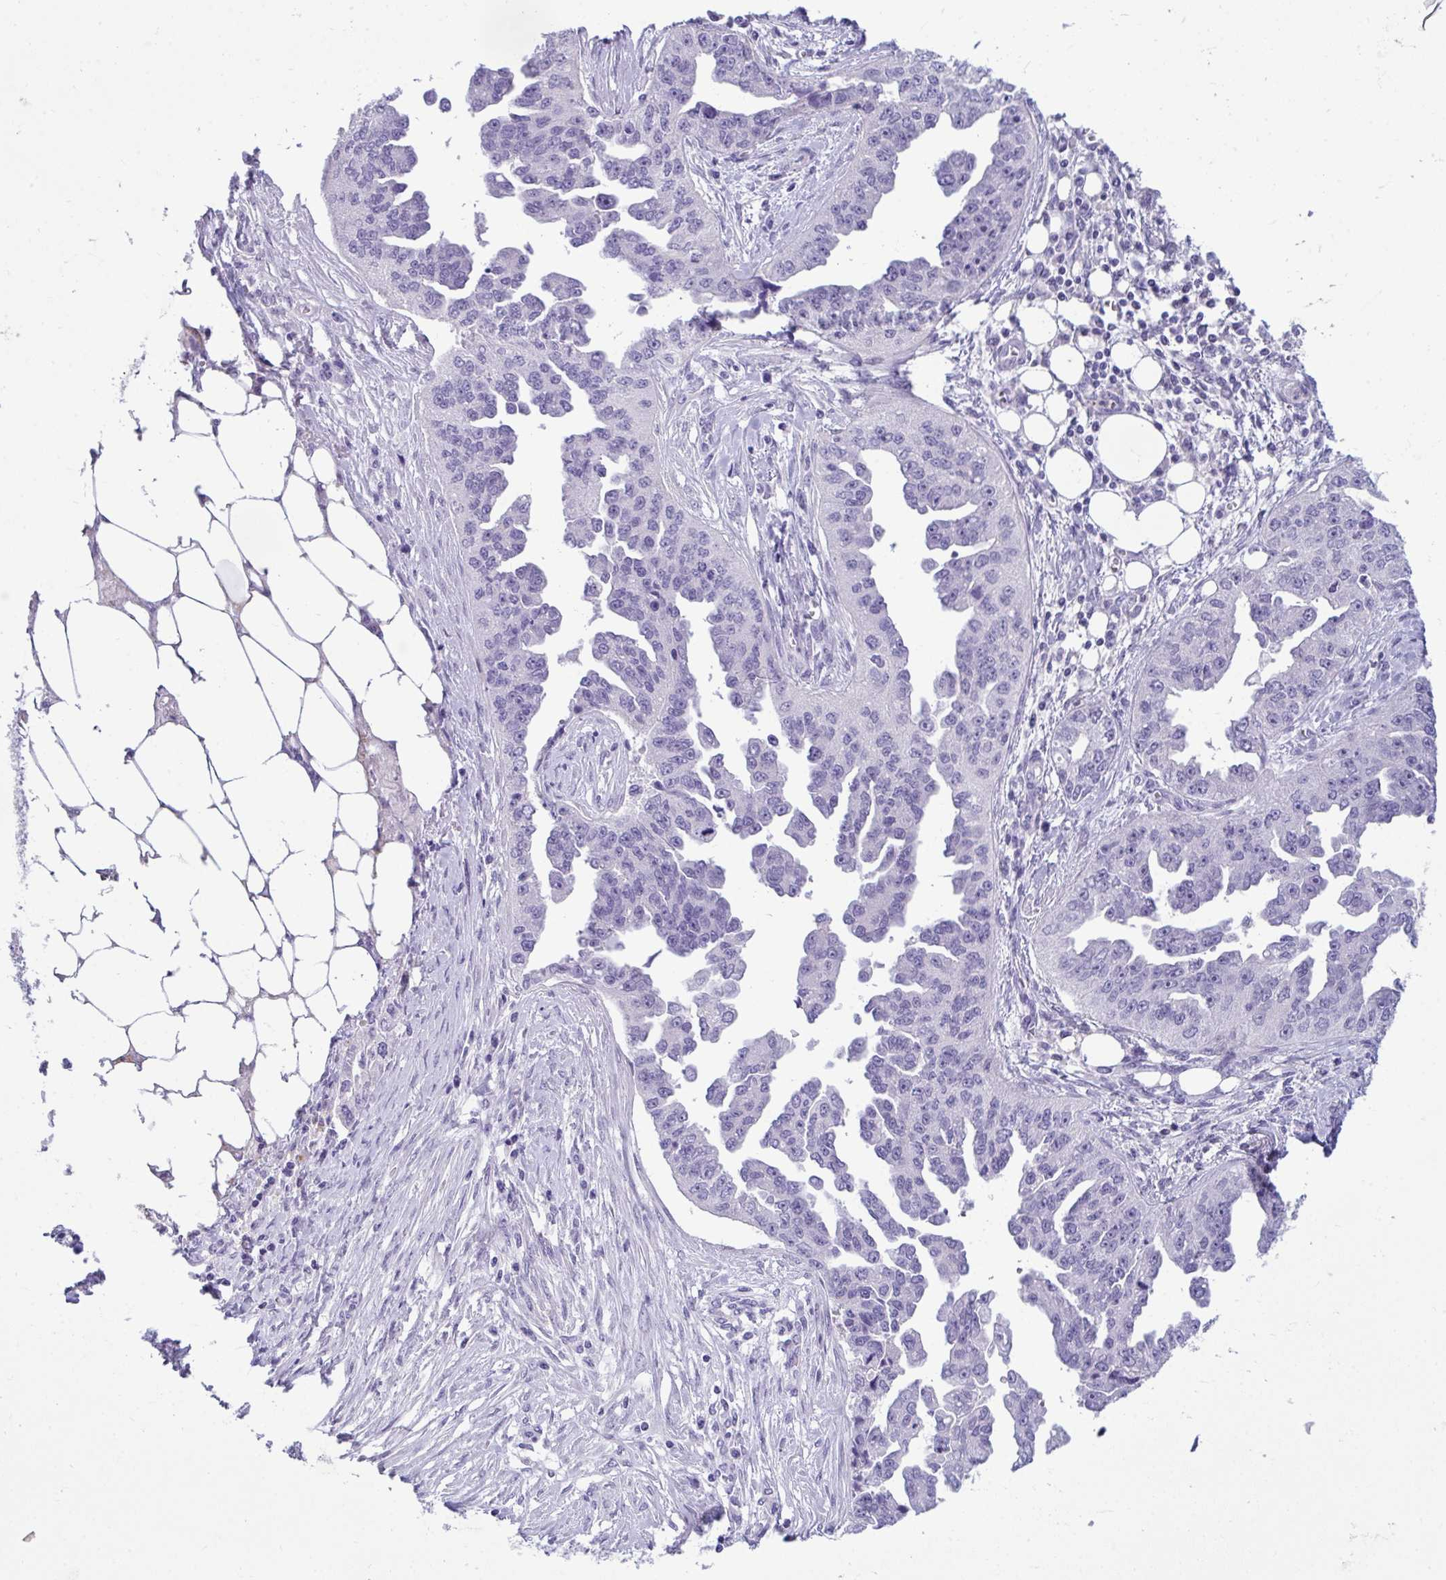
{"staining": {"intensity": "negative", "quantity": "none", "location": "none"}, "tissue": "ovarian cancer", "cell_type": "Tumor cells", "image_type": "cancer", "snomed": [{"axis": "morphology", "description": "Cystadenocarcinoma, serous, NOS"}, {"axis": "topography", "description": "Ovary"}], "caption": "This is an immunohistochemistry (IHC) image of human serous cystadenocarcinoma (ovarian). There is no positivity in tumor cells.", "gene": "PIGZ", "patient": {"sex": "female", "age": 75}}